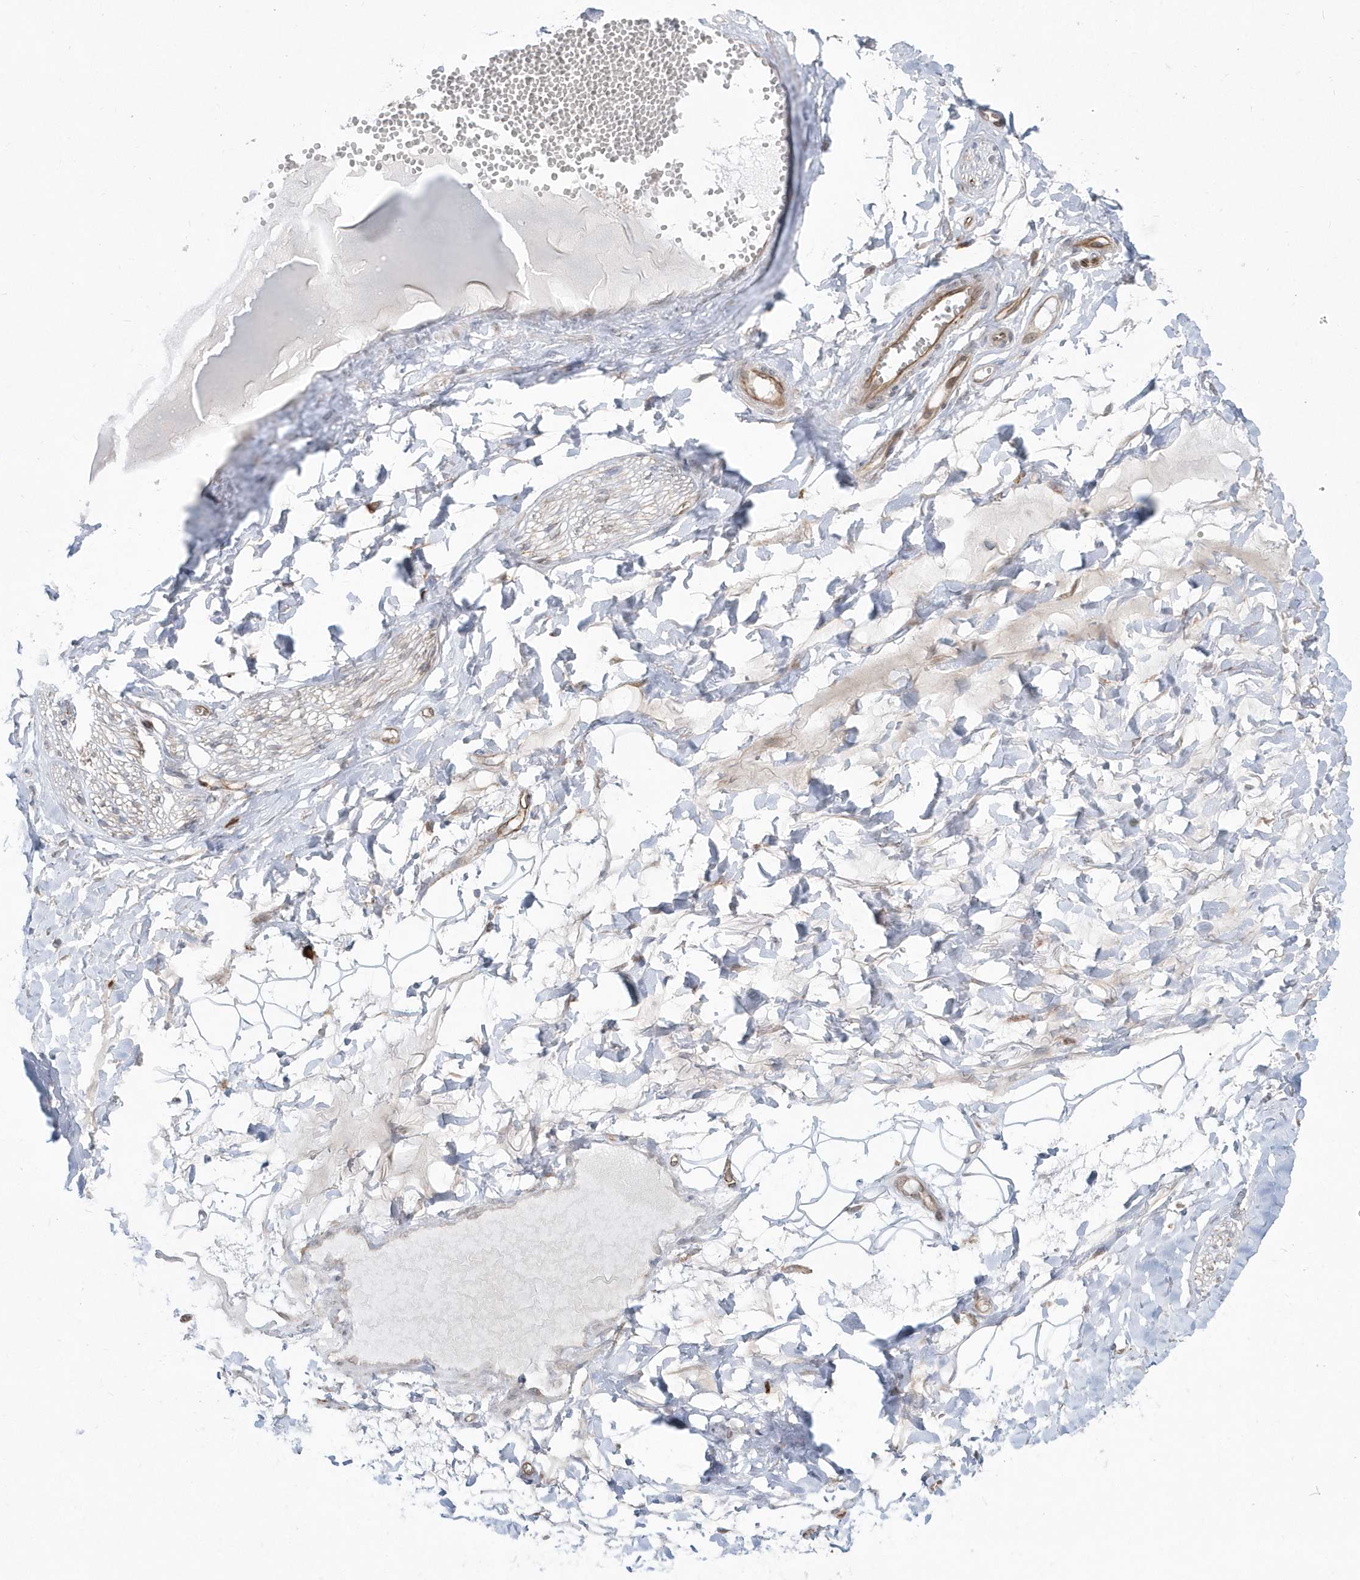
{"staining": {"intensity": "negative", "quantity": "none", "location": "none"}, "tissue": "adipose tissue", "cell_type": "Adipocytes", "image_type": "normal", "snomed": [{"axis": "morphology", "description": "Normal tissue, NOS"}, {"axis": "morphology", "description": "Inflammation, NOS"}, {"axis": "topography", "description": "Salivary gland"}, {"axis": "topography", "description": "Peripheral nerve tissue"}], "caption": "Adipocytes are negative for protein expression in unremarkable human adipose tissue. (DAB (3,3'-diaminobenzidine) immunohistochemistry (IHC) with hematoxylin counter stain).", "gene": "DHX57", "patient": {"sex": "female", "age": 75}}